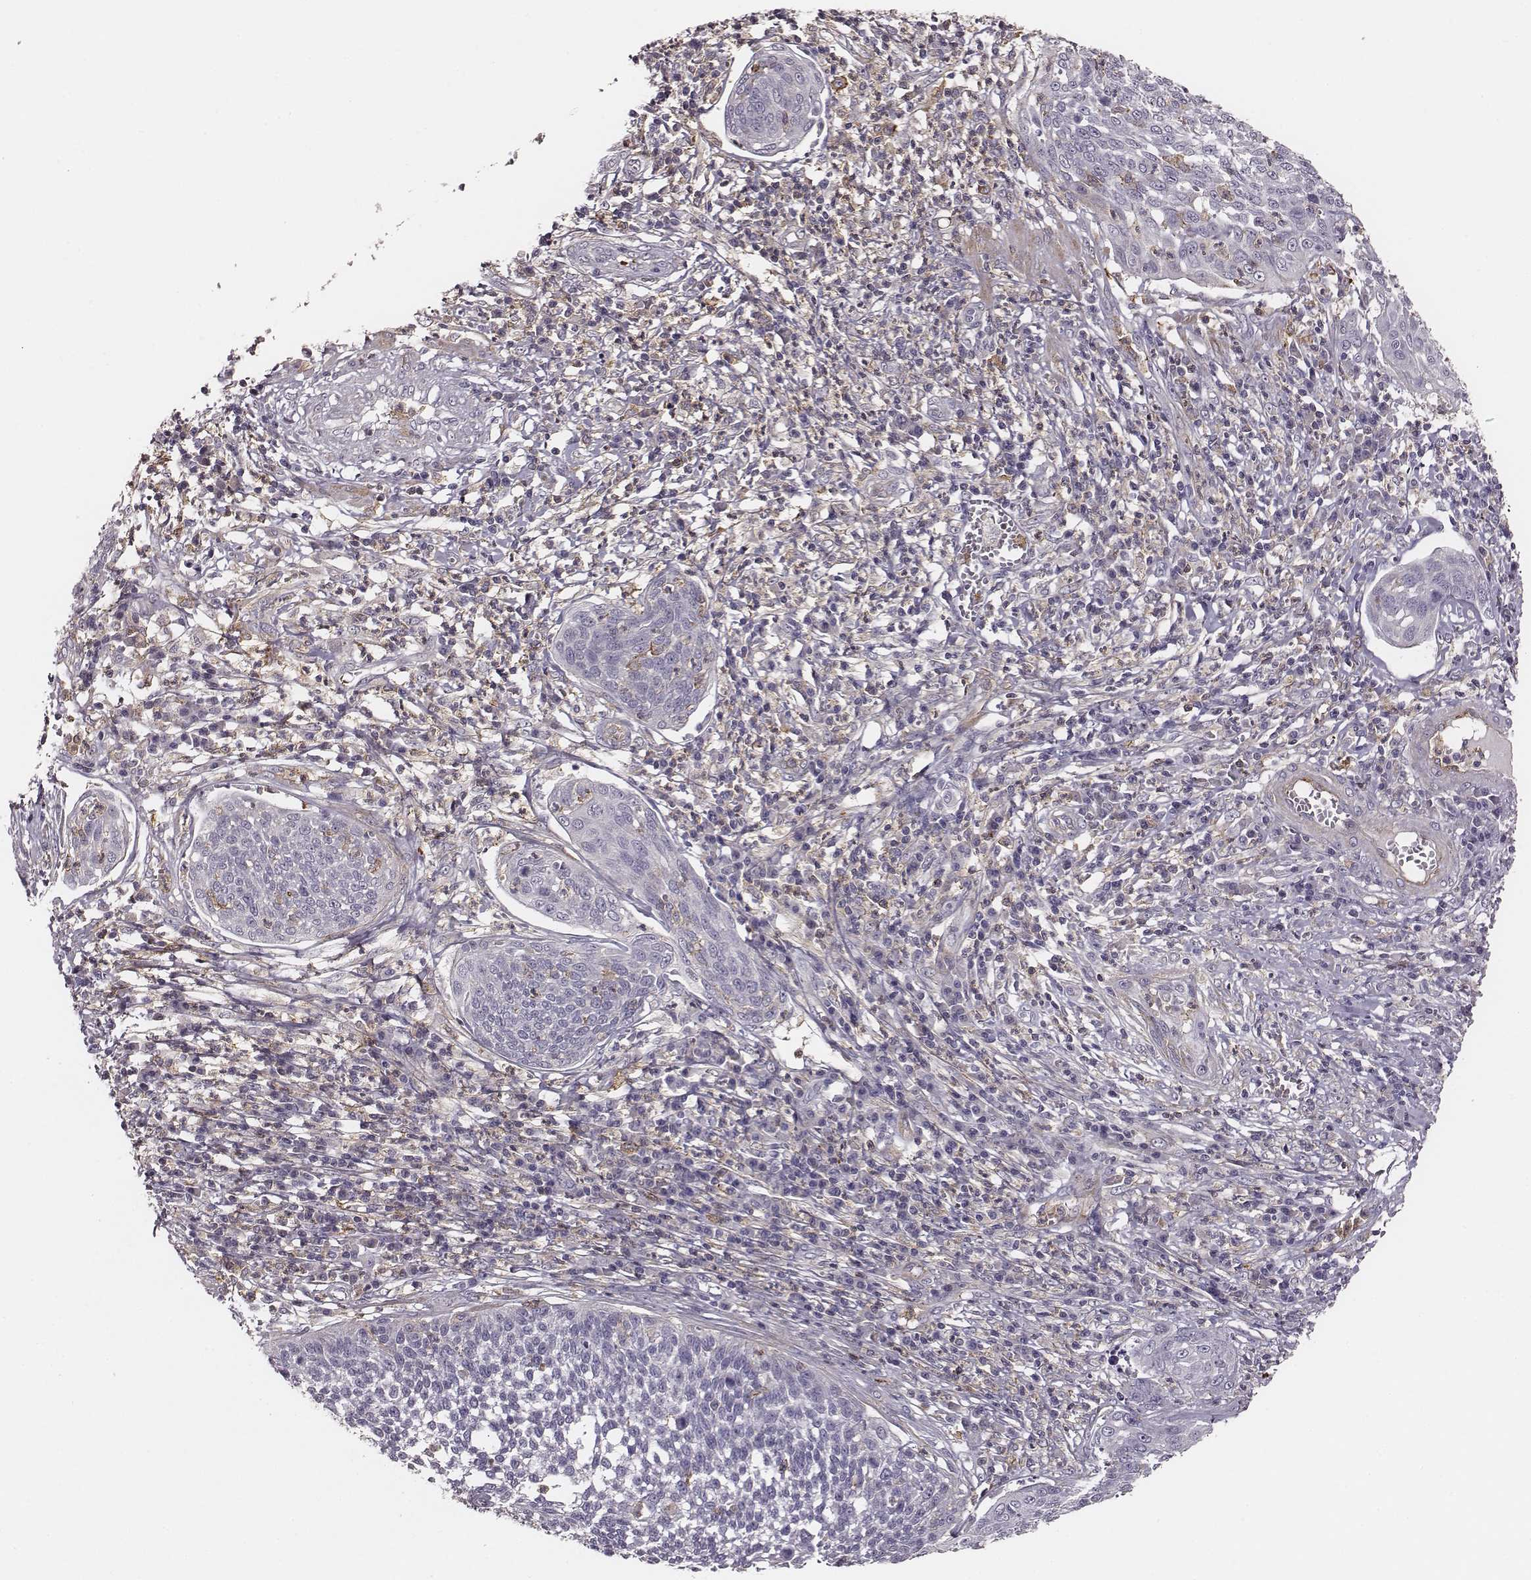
{"staining": {"intensity": "negative", "quantity": "none", "location": "none"}, "tissue": "cervical cancer", "cell_type": "Tumor cells", "image_type": "cancer", "snomed": [{"axis": "morphology", "description": "Squamous cell carcinoma, NOS"}, {"axis": "topography", "description": "Cervix"}], "caption": "Squamous cell carcinoma (cervical) was stained to show a protein in brown. There is no significant positivity in tumor cells.", "gene": "ZYX", "patient": {"sex": "female", "age": 34}}